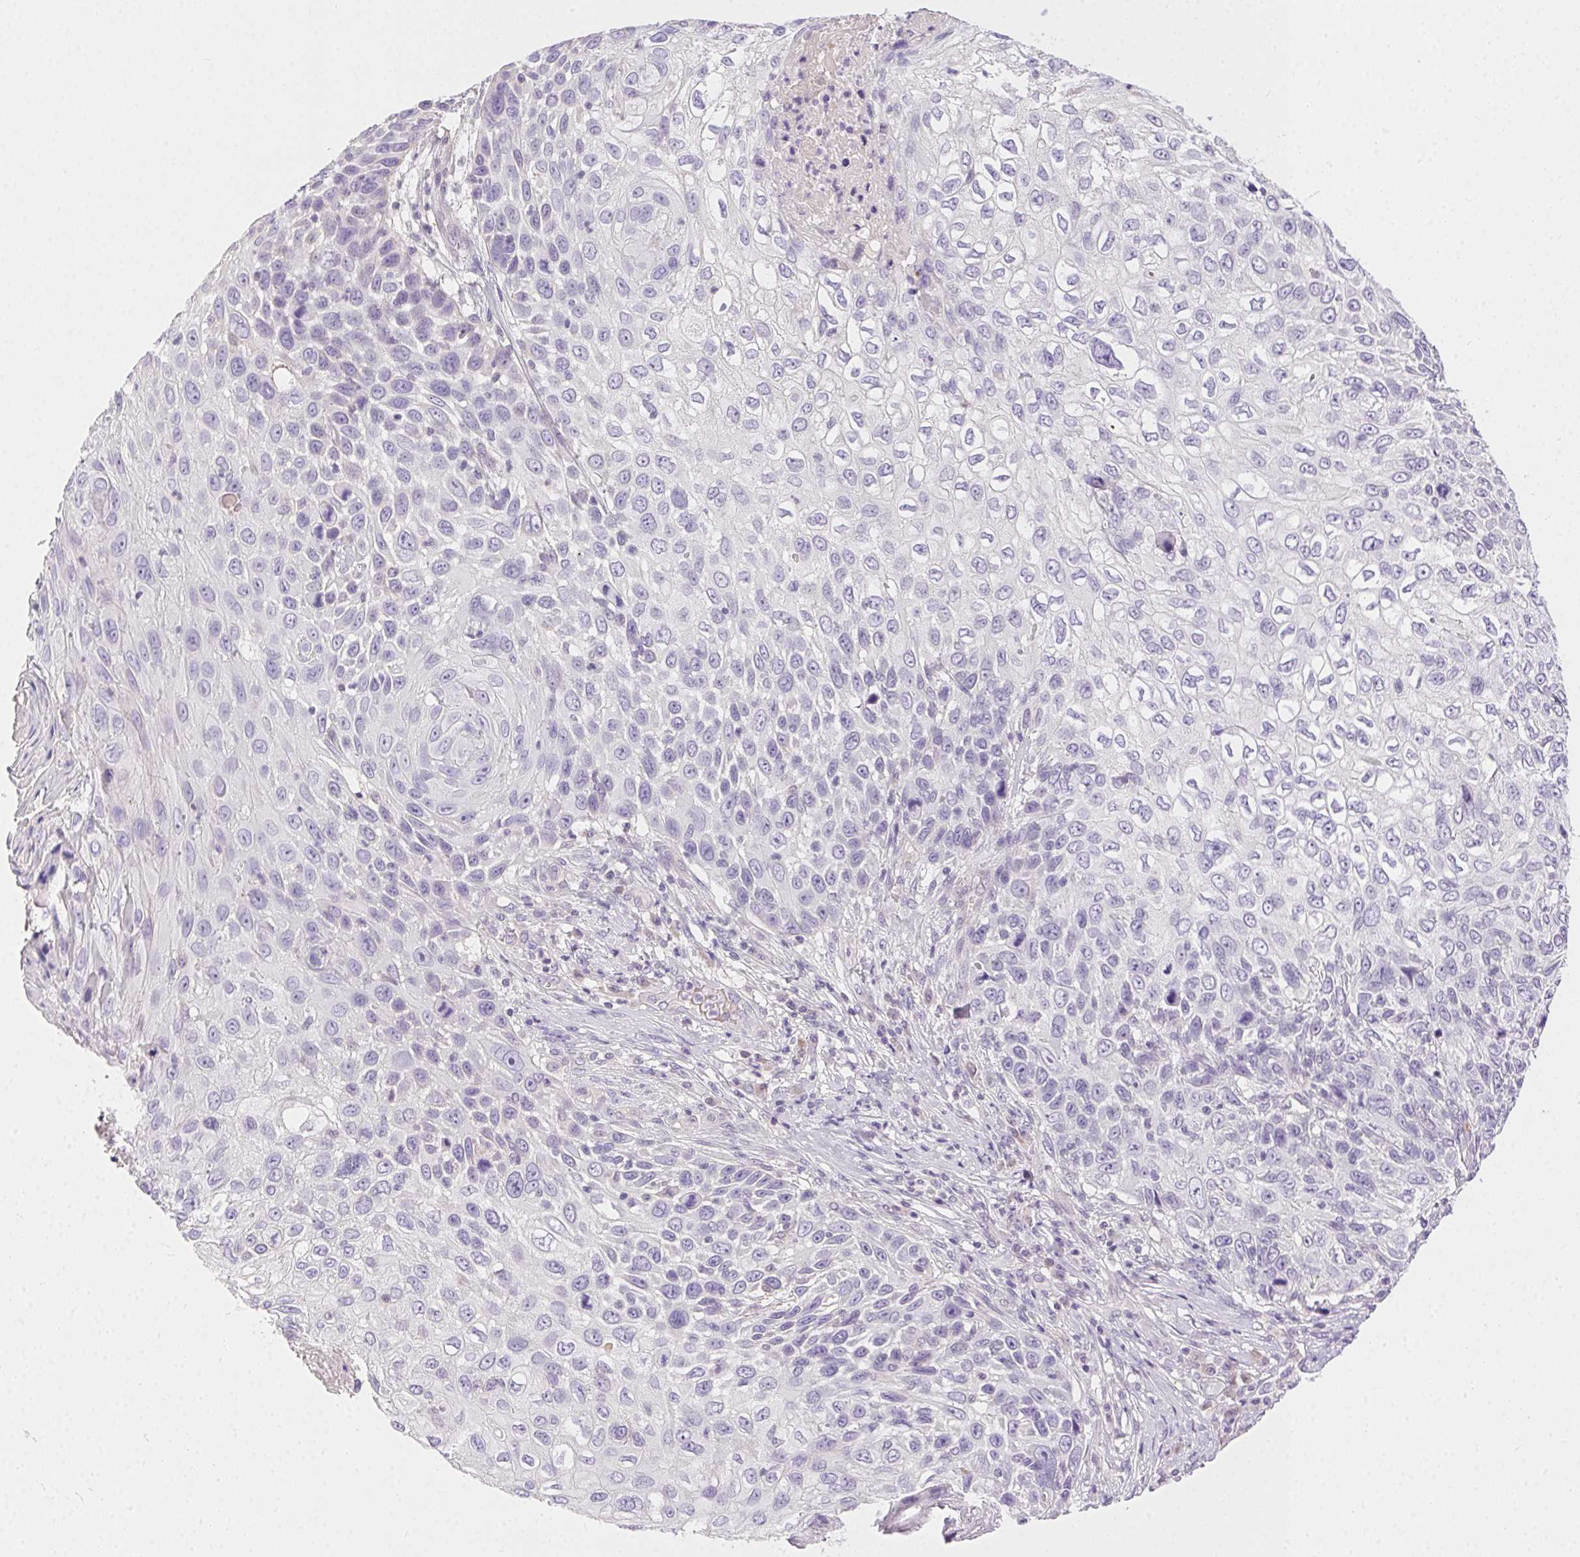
{"staining": {"intensity": "negative", "quantity": "none", "location": "none"}, "tissue": "skin cancer", "cell_type": "Tumor cells", "image_type": "cancer", "snomed": [{"axis": "morphology", "description": "Squamous cell carcinoma, NOS"}, {"axis": "topography", "description": "Skin"}], "caption": "Immunohistochemistry of human skin squamous cell carcinoma displays no expression in tumor cells.", "gene": "SYCE2", "patient": {"sex": "male", "age": 92}}